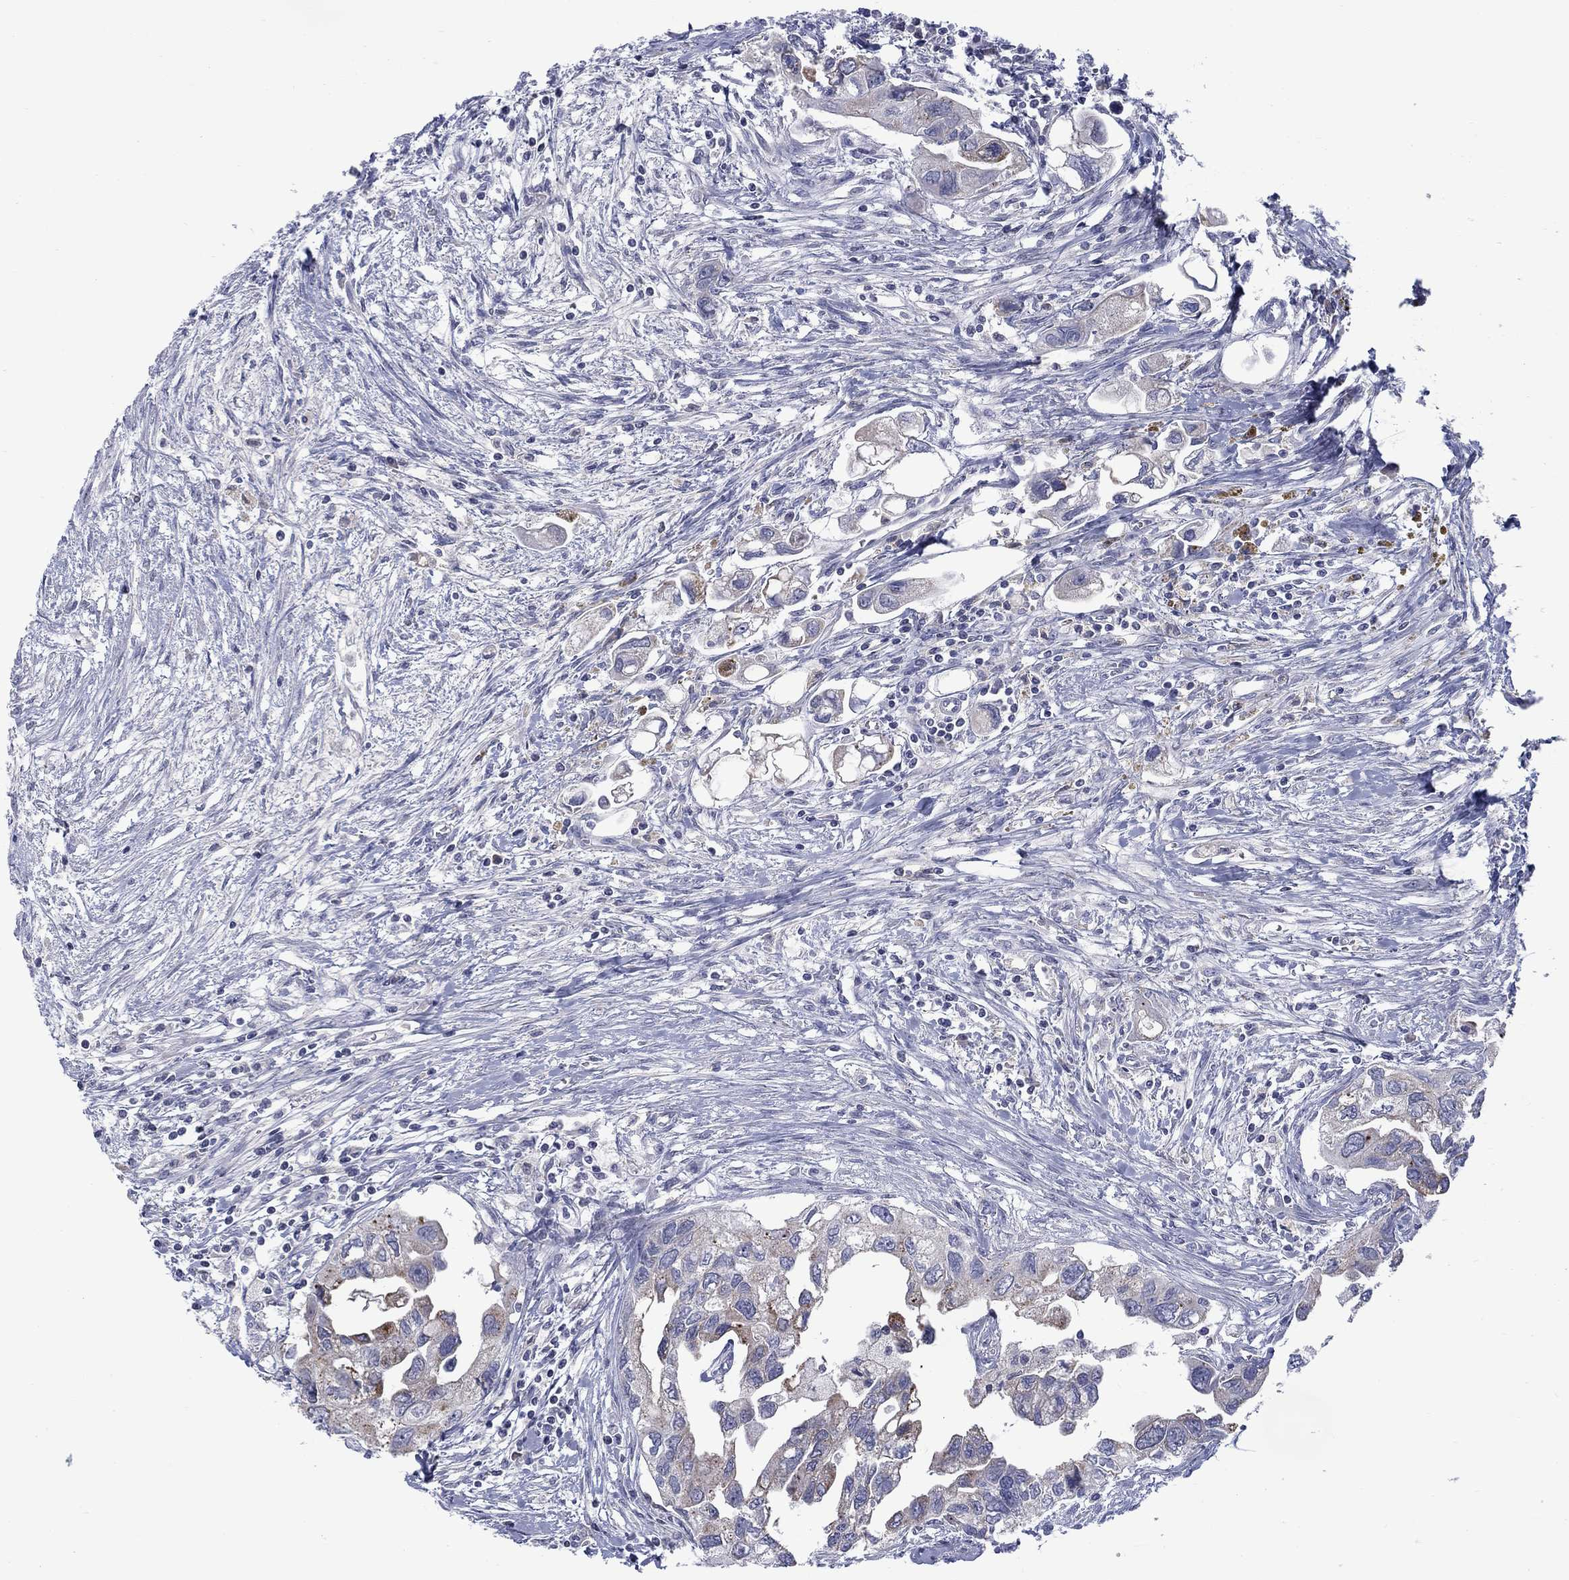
{"staining": {"intensity": "moderate", "quantity": "<25%", "location": "cytoplasmic/membranous"}, "tissue": "urothelial cancer", "cell_type": "Tumor cells", "image_type": "cancer", "snomed": [{"axis": "morphology", "description": "Urothelial carcinoma, High grade"}, {"axis": "topography", "description": "Urinary bladder"}], "caption": "IHC image of neoplastic tissue: urothelial cancer stained using IHC demonstrates low levels of moderate protein expression localized specifically in the cytoplasmic/membranous of tumor cells, appearing as a cytoplasmic/membranous brown color.", "gene": "FRK", "patient": {"sex": "male", "age": 59}}